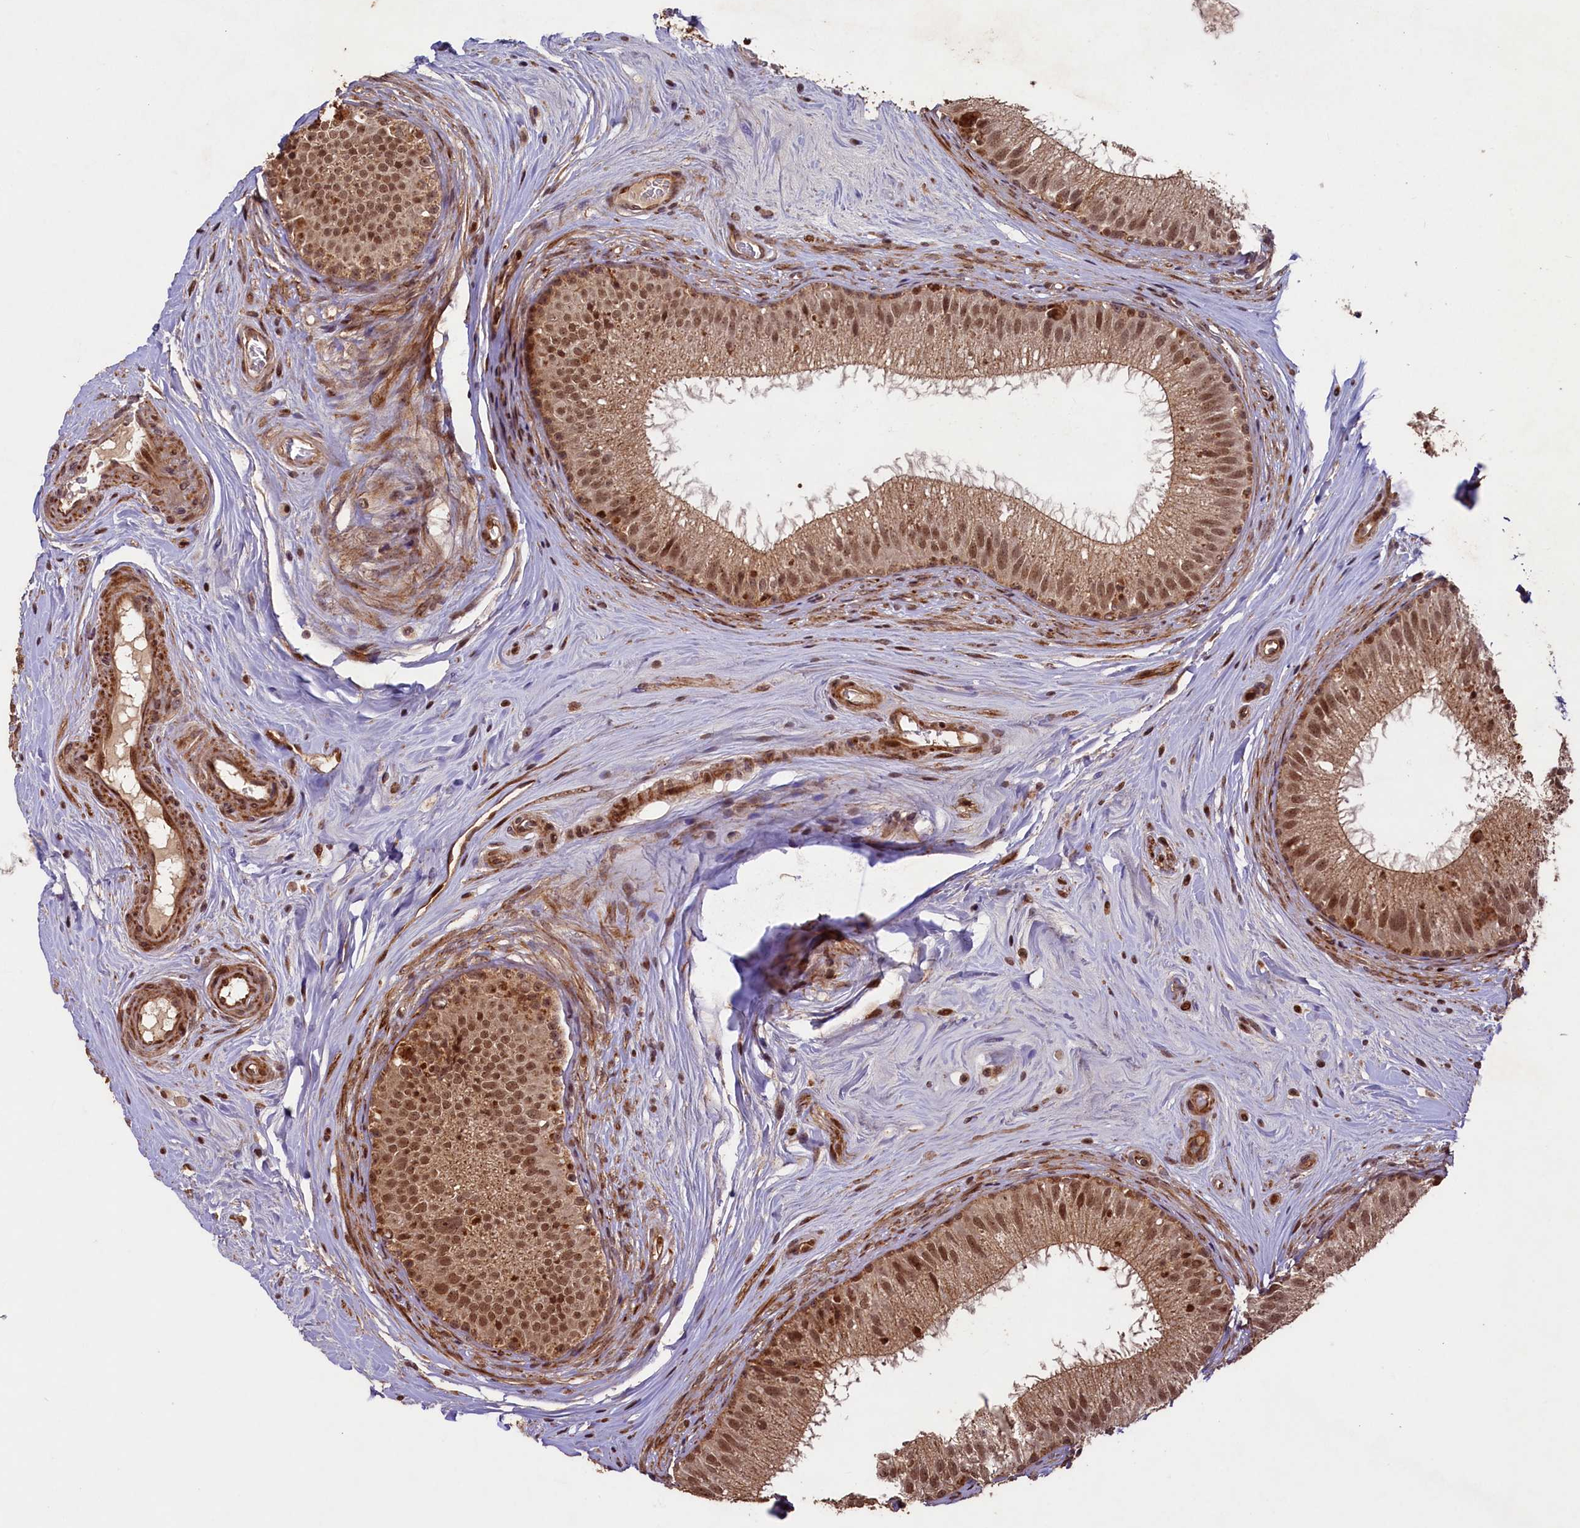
{"staining": {"intensity": "moderate", "quantity": ">75%", "location": "cytoplasmic/membranous,nuclear"}, "tissue": "epididymis", "cell_type": "Glandular cells", "image_type": "normal", "snomed": [{"axis": "morphology", "description": "Normal tissue, NOS"}, {"axis": "topography", "description": "Epididymis"}], "caption": "Unremarkable epididymis displays moderate cytoplasmic/membranous,nuclear staining in approximately >75% of glandular cells, visualized by immunohistochemistry. The protein of interest is stained brown, and the nuclei are stained in blue (DAB (3,3'-diaminobenzidine) IHC with brightfield microscopy, high magnification).", "gene": "SHPRH", "patient": {"sex": "male", "age": 33}}